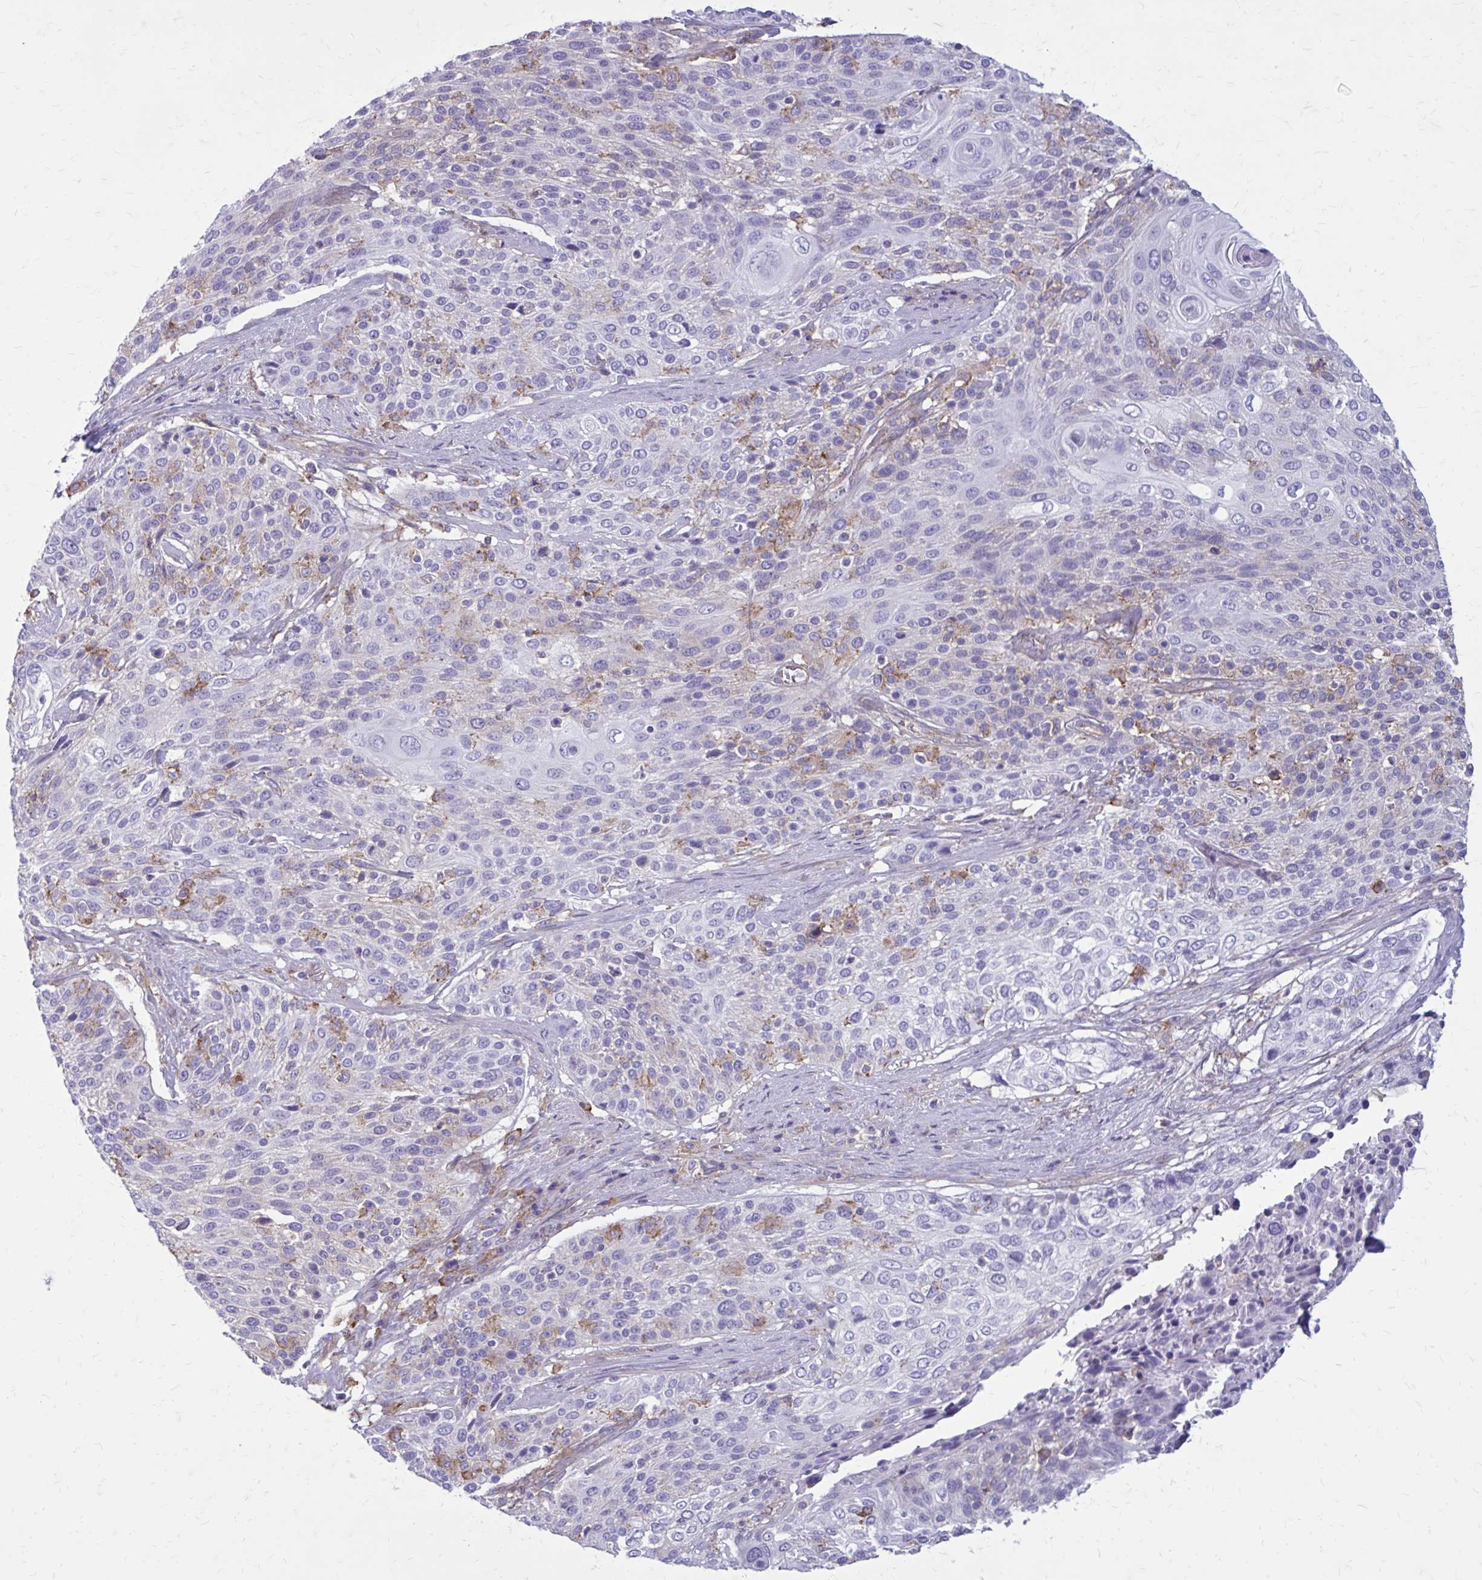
{"staining": {"intensity": "negative", "quantity": "none", "location": "none"}, "tissue": "cervical cancer", "cell_type": "Tumor cells", "image_type": "cancer", "snomed": [{"axis": "morphology", "description": "Squamous cell carcinoma, NOS"}, {"axis": "topography", "description": "Cervix"}], "caption": "Squamous cell carcinoma (cervical) stained for a protein using immunohistochemistry (IHC) demonstrates no staining tumor cells.", "gene": "CLTA", "patient": {"sex": "female", "age": 31}}